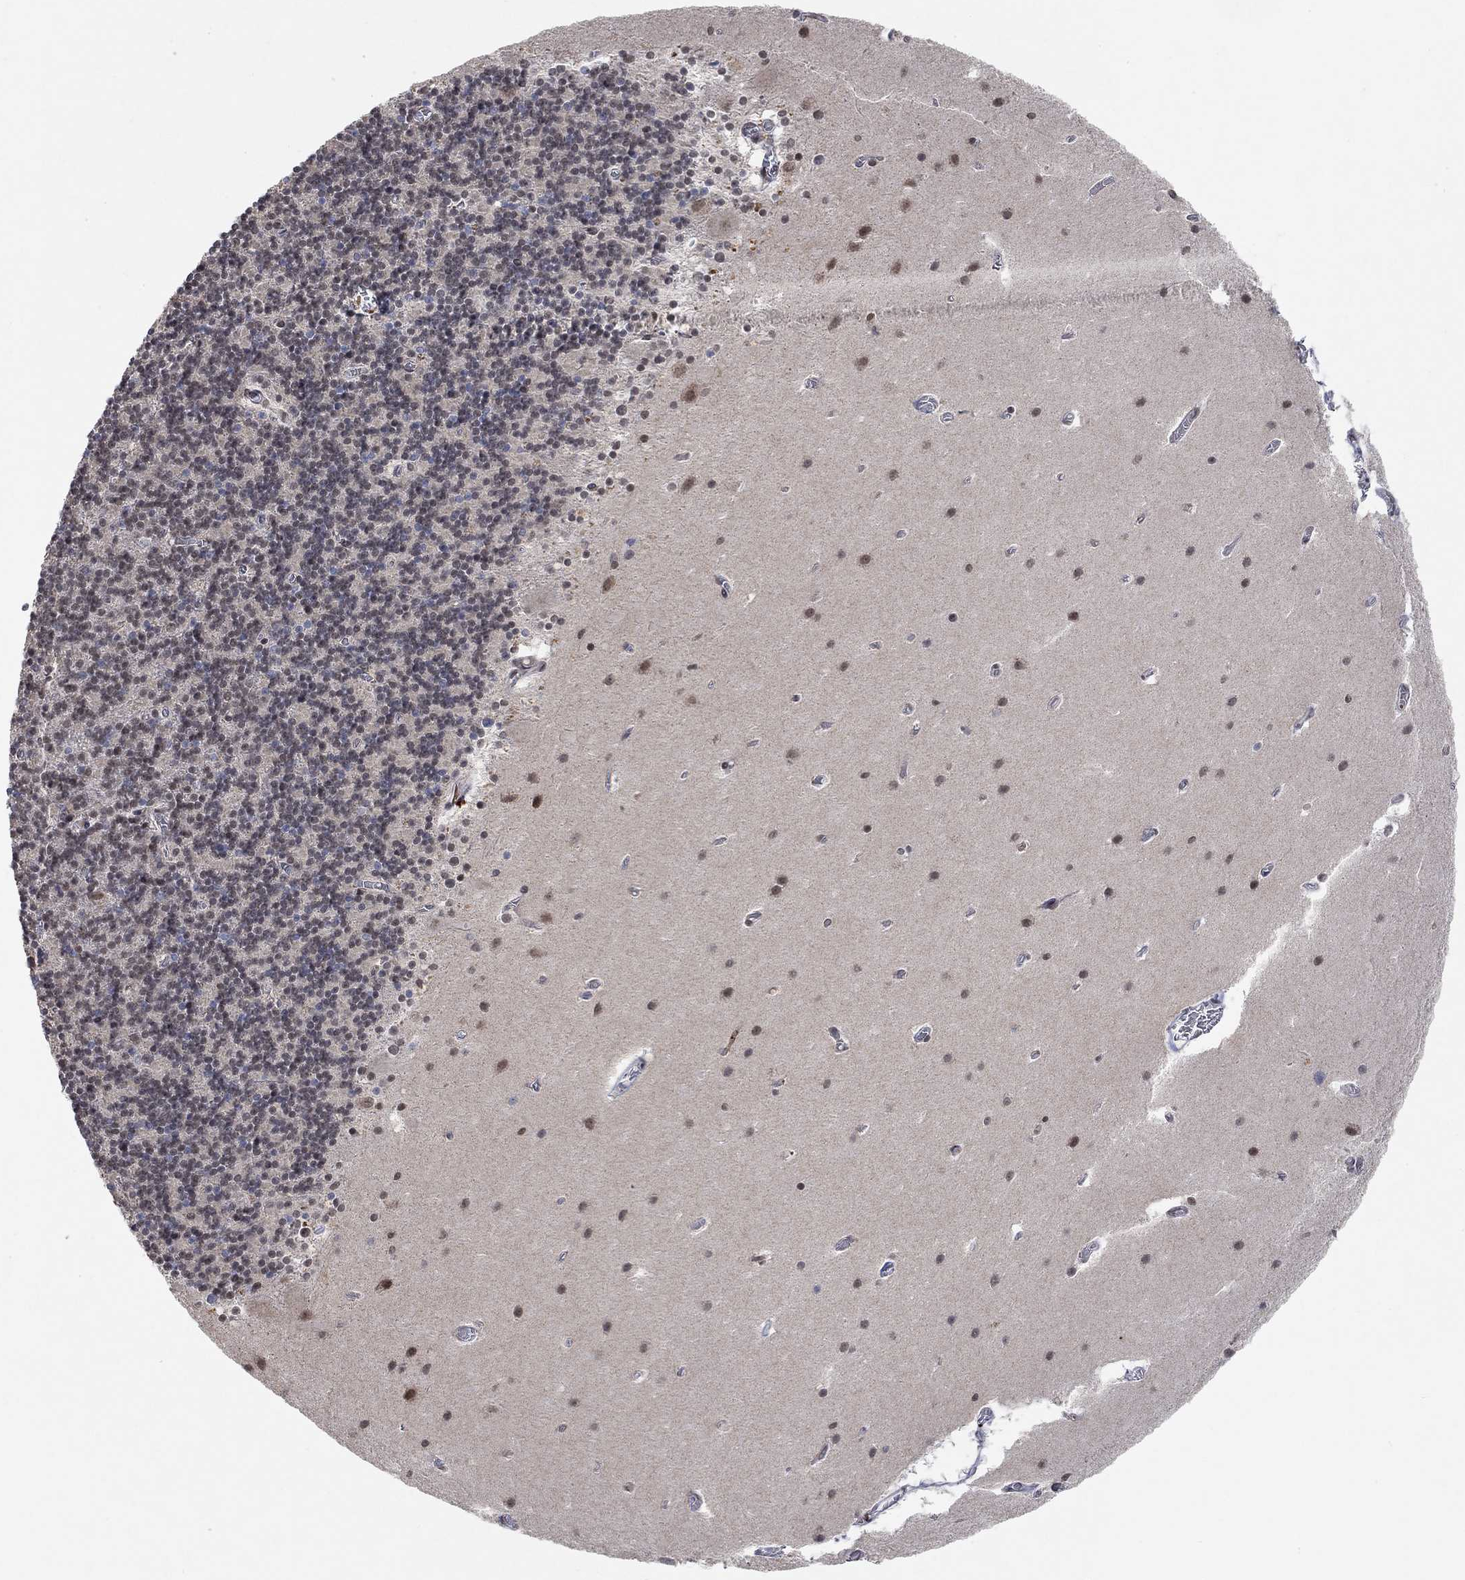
{"staining": {"intensity": "negative", "quantity": "none", "location": "none"}, "tissue": "cerebellum", "cell_type": "Cells in granular layer", "image_type": "normal", "snomed": [{"axis": "morphology", "description": "Normal tissue, NOS"}, {"axis": "topography", "description": "Cerebellum"}], "caption": "Immunohistochemistry (IHC) photomicrograph of unremarkable human cerebellum stained for a protein (brown), which shows no expression in cells in granular layer.", "gene": "THAP8", "patient": {"sex": "male", "age": 70}}